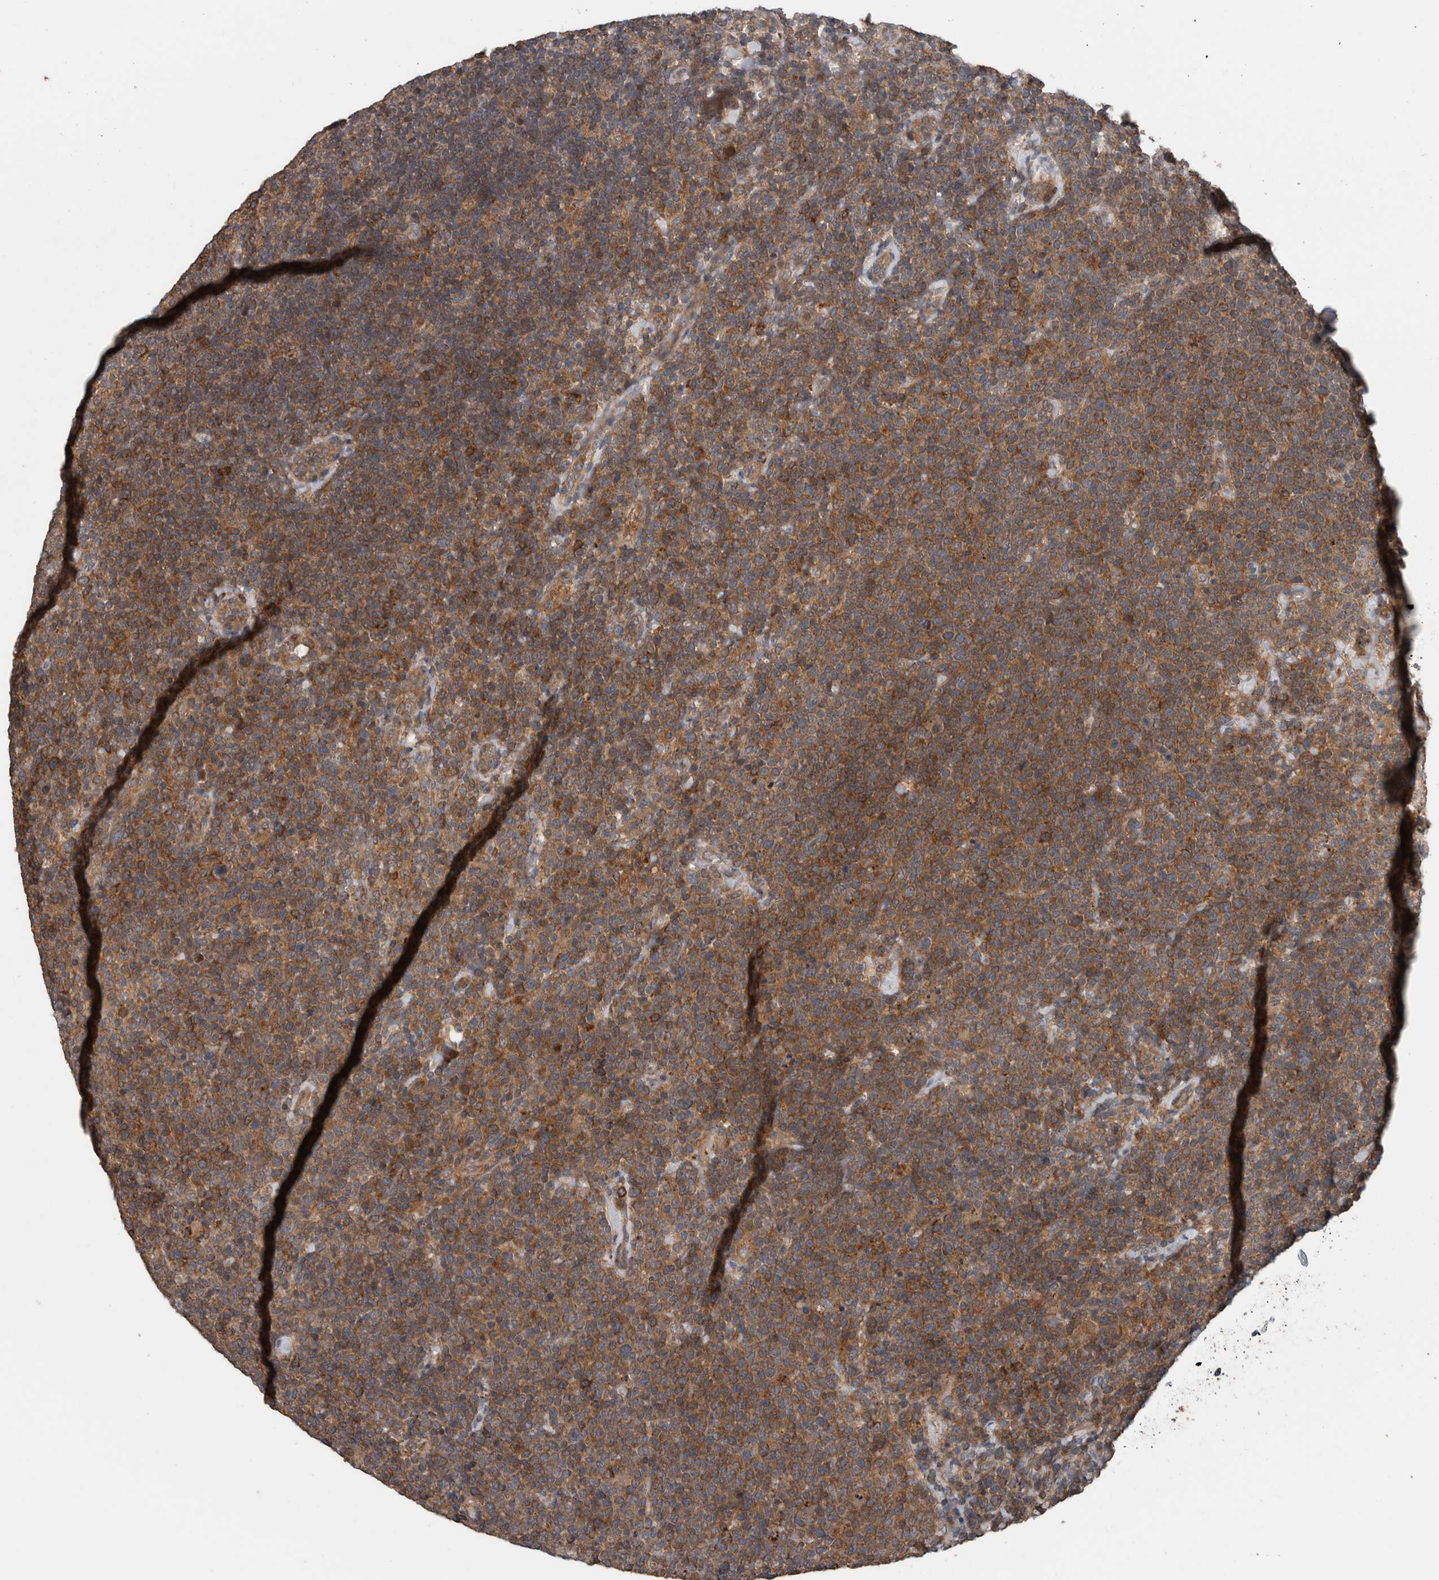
{"staining": {"intensity": "moderate", "quantity": ">75%", "location": "cytoplasmic/membranous"}, "tissue": "lymphoma", "cell_type": "Tumor cells", "image_type": "cancer", "snomed": [{"axis": "morphology", "description": "Malignant lymphoma, non-Hodgkin's type, High grade"}, {"axis": "topography", "description": "Lymph node"}], "caption": "An immunohistochemistry photomicrograph of tumor tissue is shown. Protein staining in brown shows moderate cytoplasmic/membranous positivity in lymphoma within tumor cells. Immunohistochemistry stains the protein in brown and the nuclei are stained blue.", "gene": "RIOK3", "patient": {"sex": "male", "age": 61}}